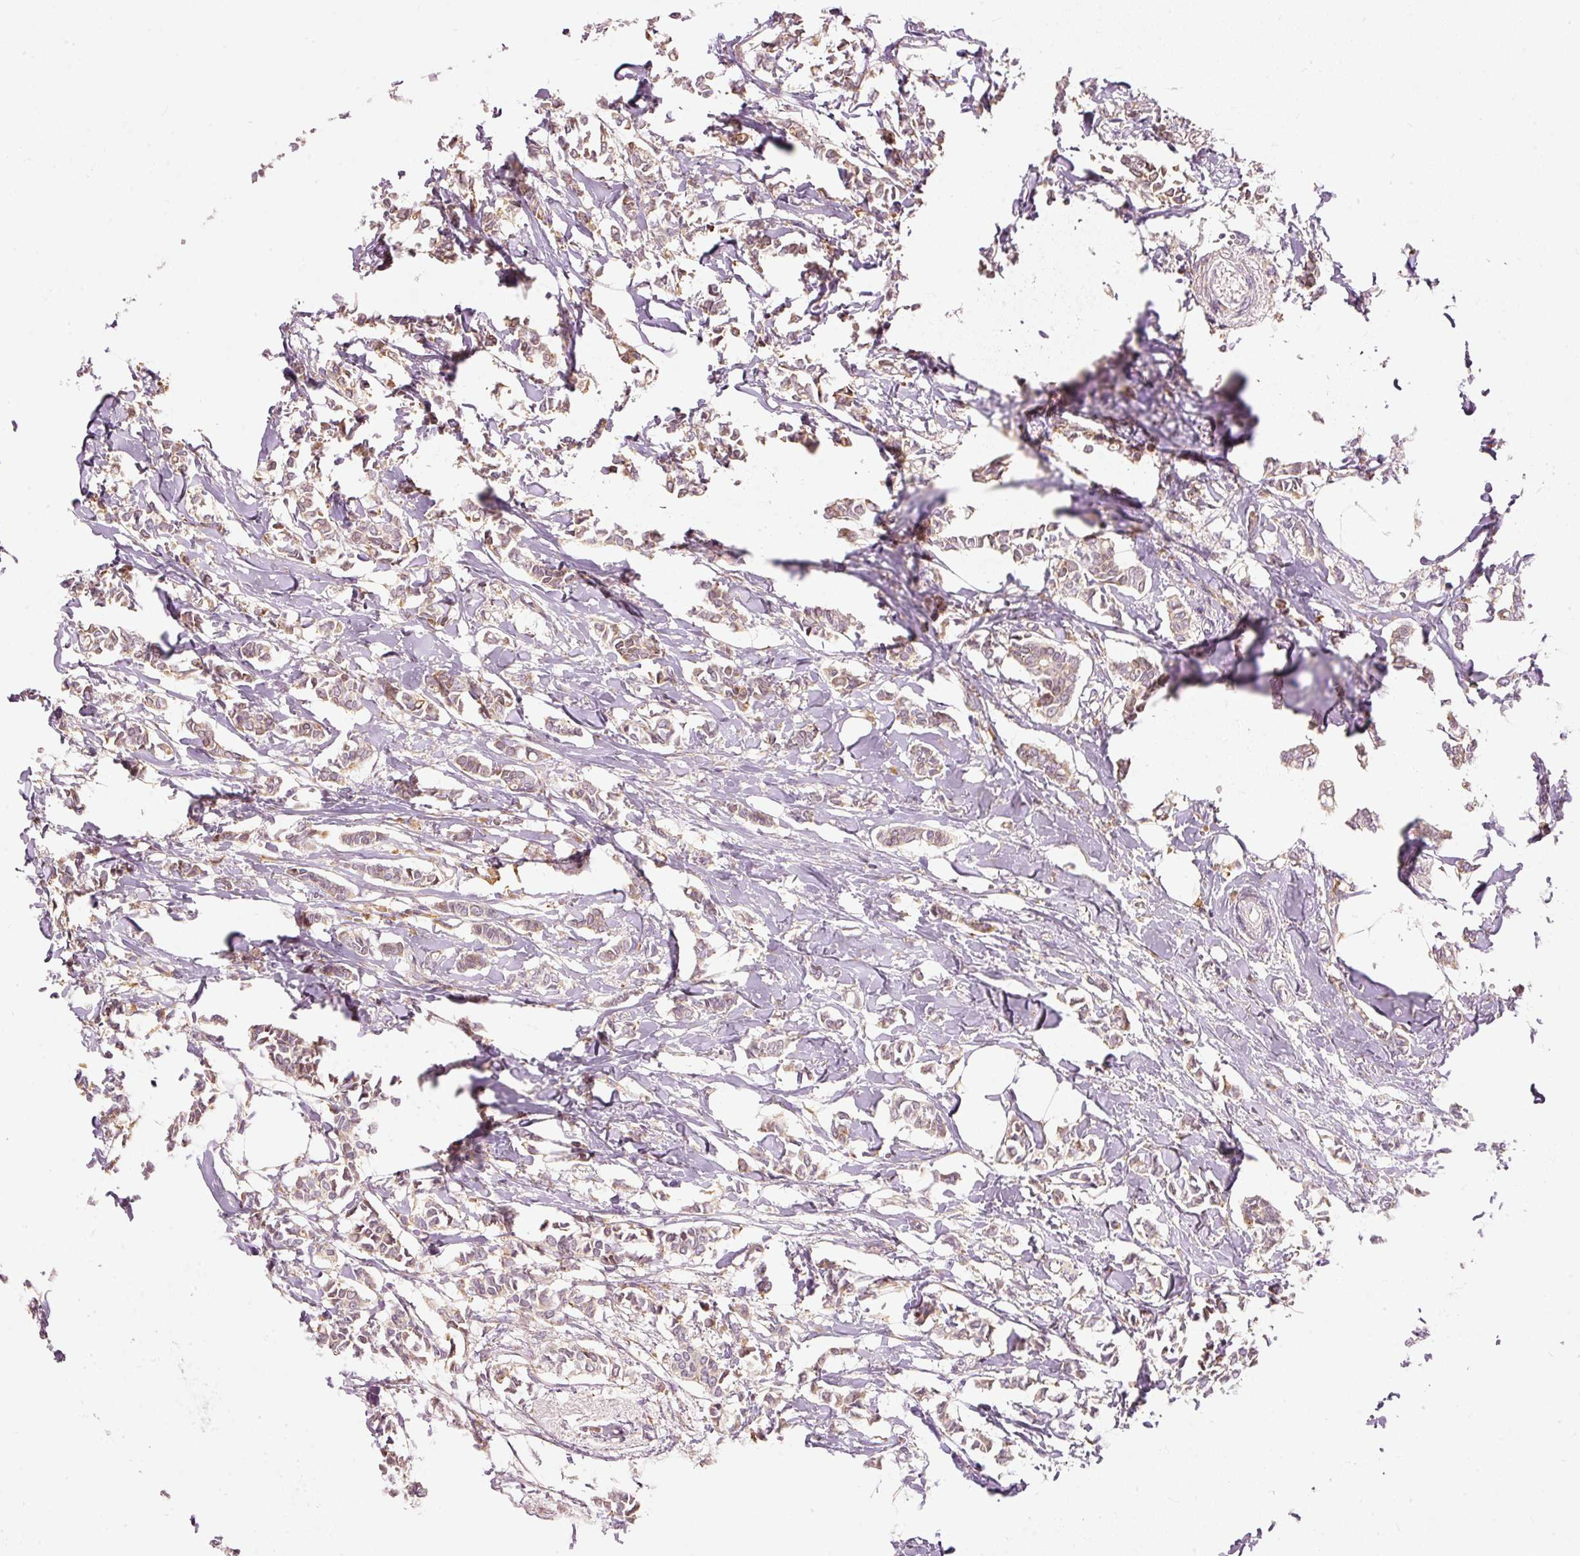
{"staining": {"intensity": "moderate", "quantity": ">75%", "location": "cytoplasmic/membranous"}, "tissue": "breast cancer", "cell_type": "Tumor cells", "image_type": "cancer", "snomed": [{"axis": "morphology", "description": "Duct carcinoma"}, {"axis": "topography", "description": "Breast"}], "caption": "Moderate cytoplasmic/membranous positivity for a protein is present in about >75% of tumor cells of invasive ductal carcinoma (breast) using immunohistochemistry (IHC).", "gene": "SNAPC5", "patient": {"sex": "female", "age": 41}}